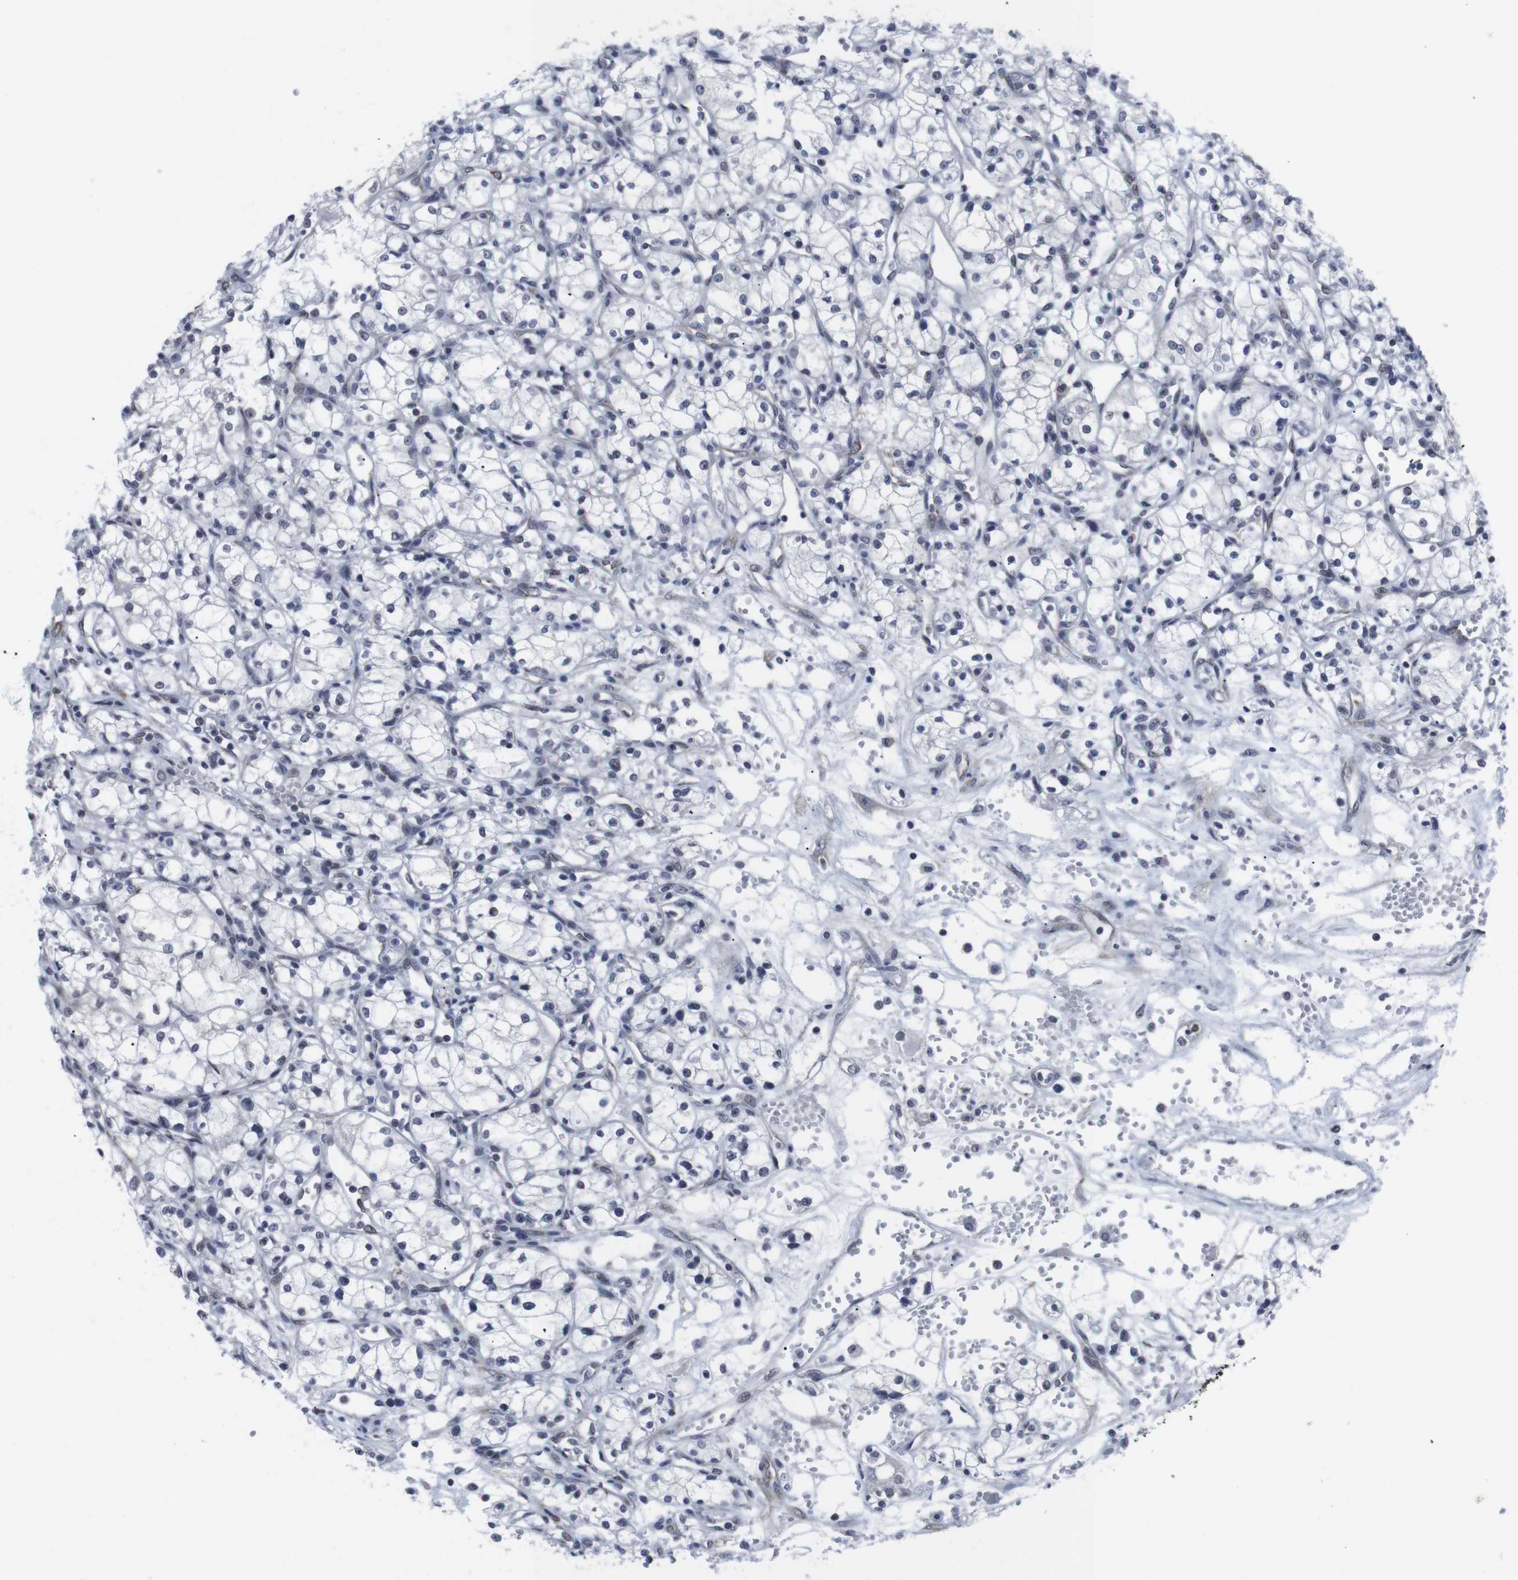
{"staining": {"intensity": "negative", "quantity": "none", "location": "none"}, "tissue": "renal cancer", "cell_type": "Tumor cells", "image_type": "cancer", "snomed": [{"axis": "morphology", "description": "Normal tissue, NOS"}, {"axis": "morphology", "description": "Adenocarcinoma, NOS"}, {"axis": "topography", "description": "Kidney"}], "caption": "An IHC image of adenocarcinoma (renal) is shown. There is no staining in tumor cells of adenocarcinoma (renal).", "gene": "GEMIN2", "patient": {"sex": "male", "age": 59}}